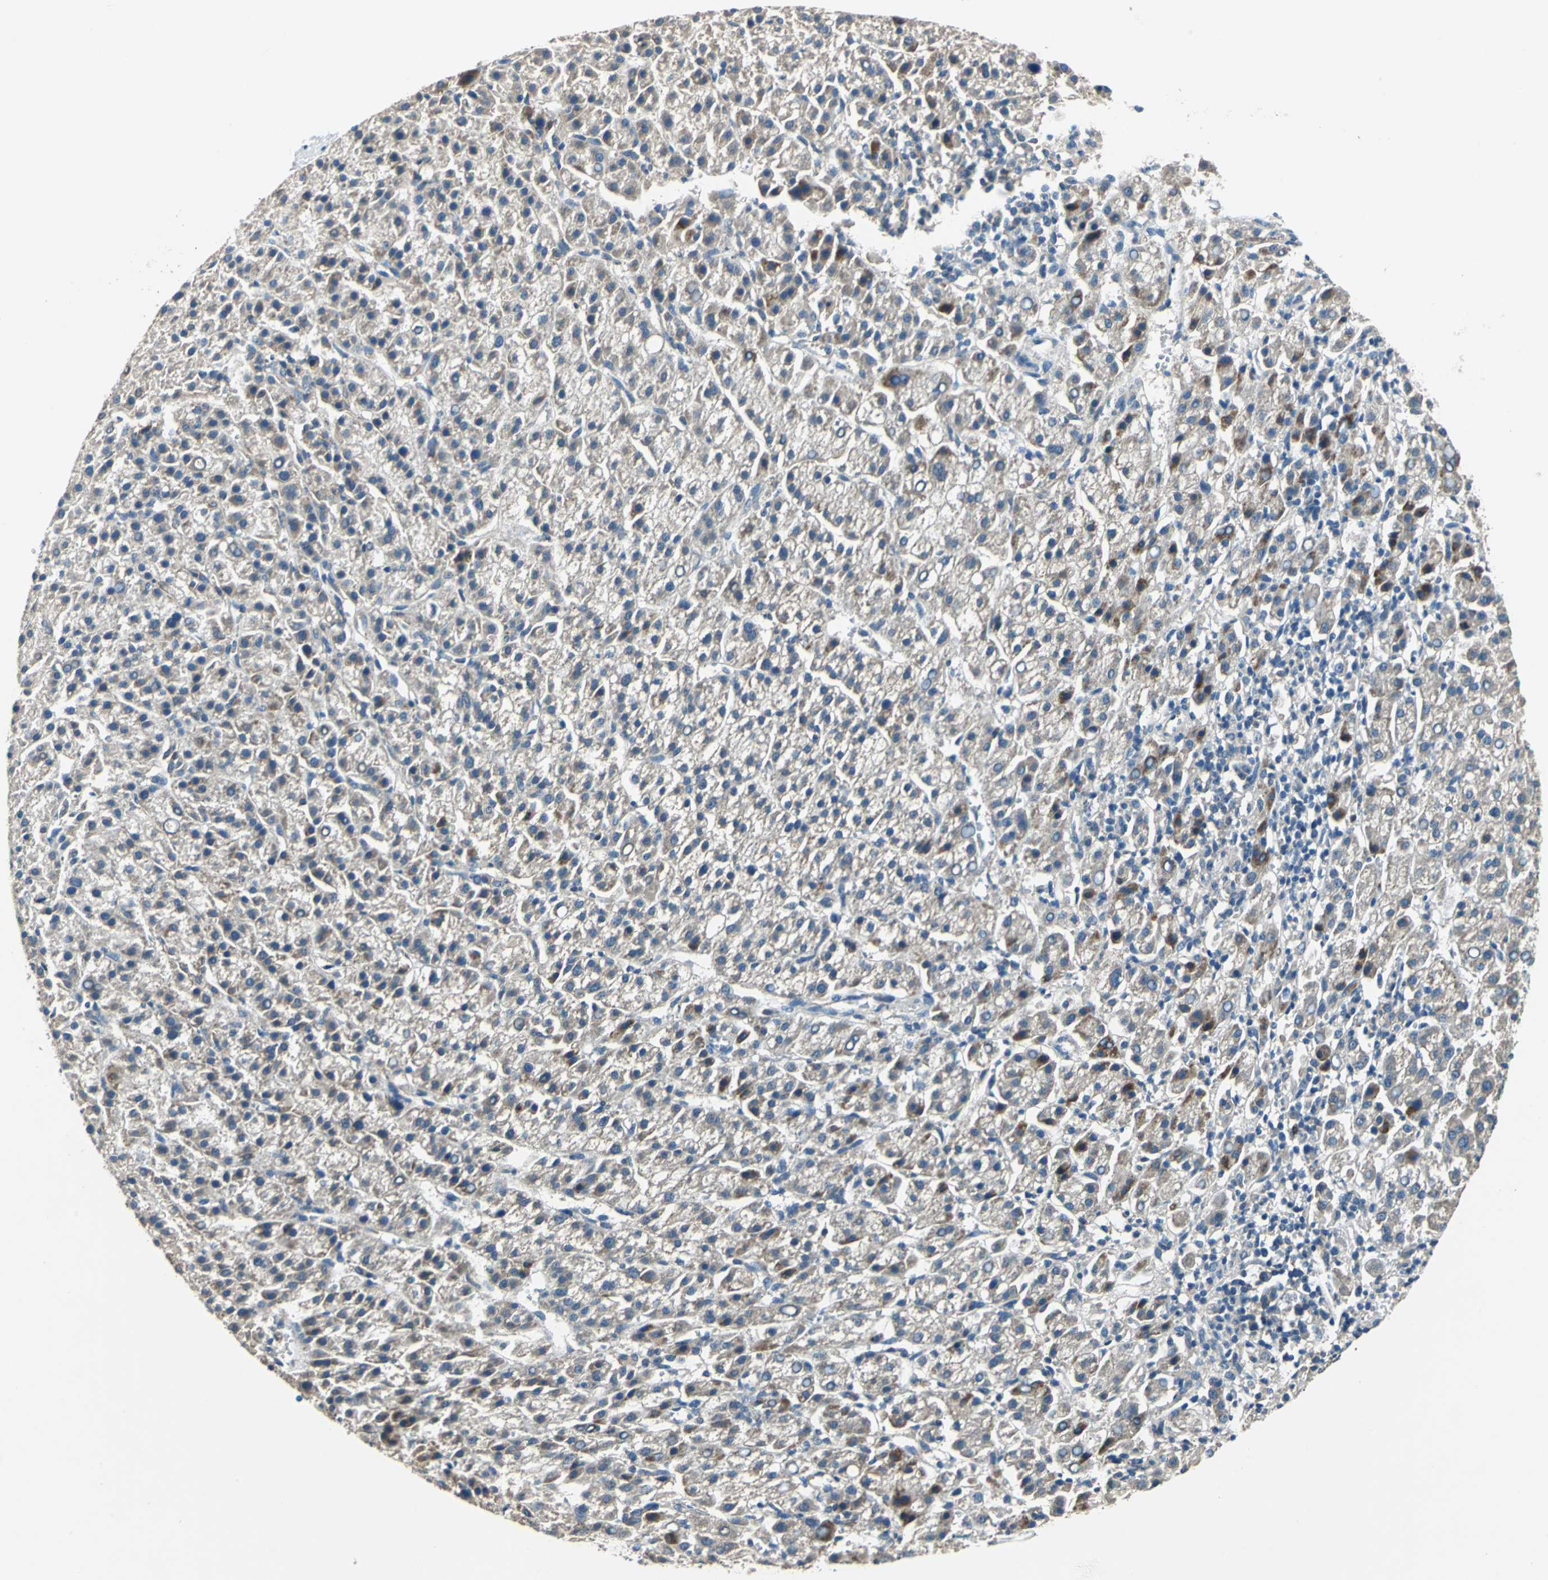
{"staining": {"intensity": "weak", "quantity": "25%-75%", "location": "cytoplasmic/membranous"}, "tissue": "liver cancer", "cell_type": "Tumor cells", "image_type": "cancer", "snomed": [{"axis": "morphology", "description": "Carcinoma, Hepatocellular, NOS"}, {"axis": "topography", "description": "Liver"}], "caption": "About 25%-75% of tumor cells in human liver hepatocellular carcinoma show weak cytoplasmic/membranous protein expression as visualized by brown immunohistochemical staining.", "gene": "SLC19A2", "patient": {"sex": "female", "age": 58}}